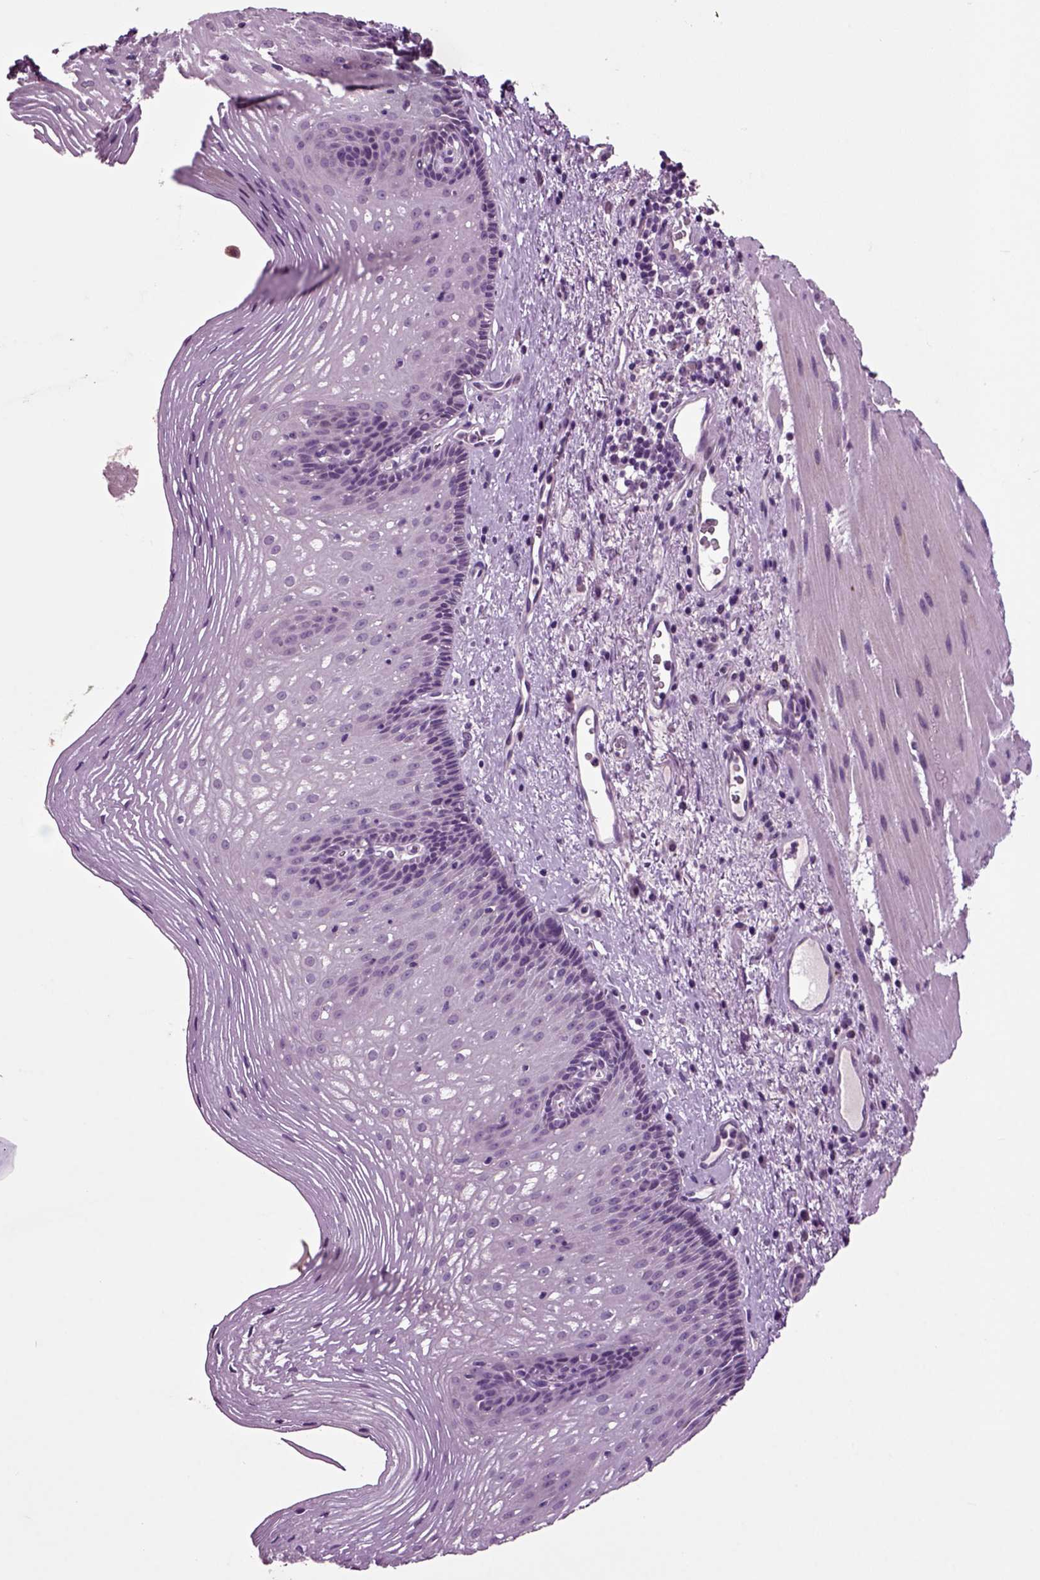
{"staining": {"intensity": "negative", "quantity": "none", "location": "none"}, "tissue": "esophagus", "cell_type": "Squamous epithelial cells", "image_type": "normal", "snomed": [{"axis": "morphology", "description": "Normal tissue, NOS"}, {"axis": "topography", "description": "Esophagus"}], "caption": "This is a image of immunohistochemistry (IHC) staining of normal esophagus, which shows no expression in squamous epithelial cells.", "gene": "CRHR1", "patient": {"sex": "male", "age": 76}}